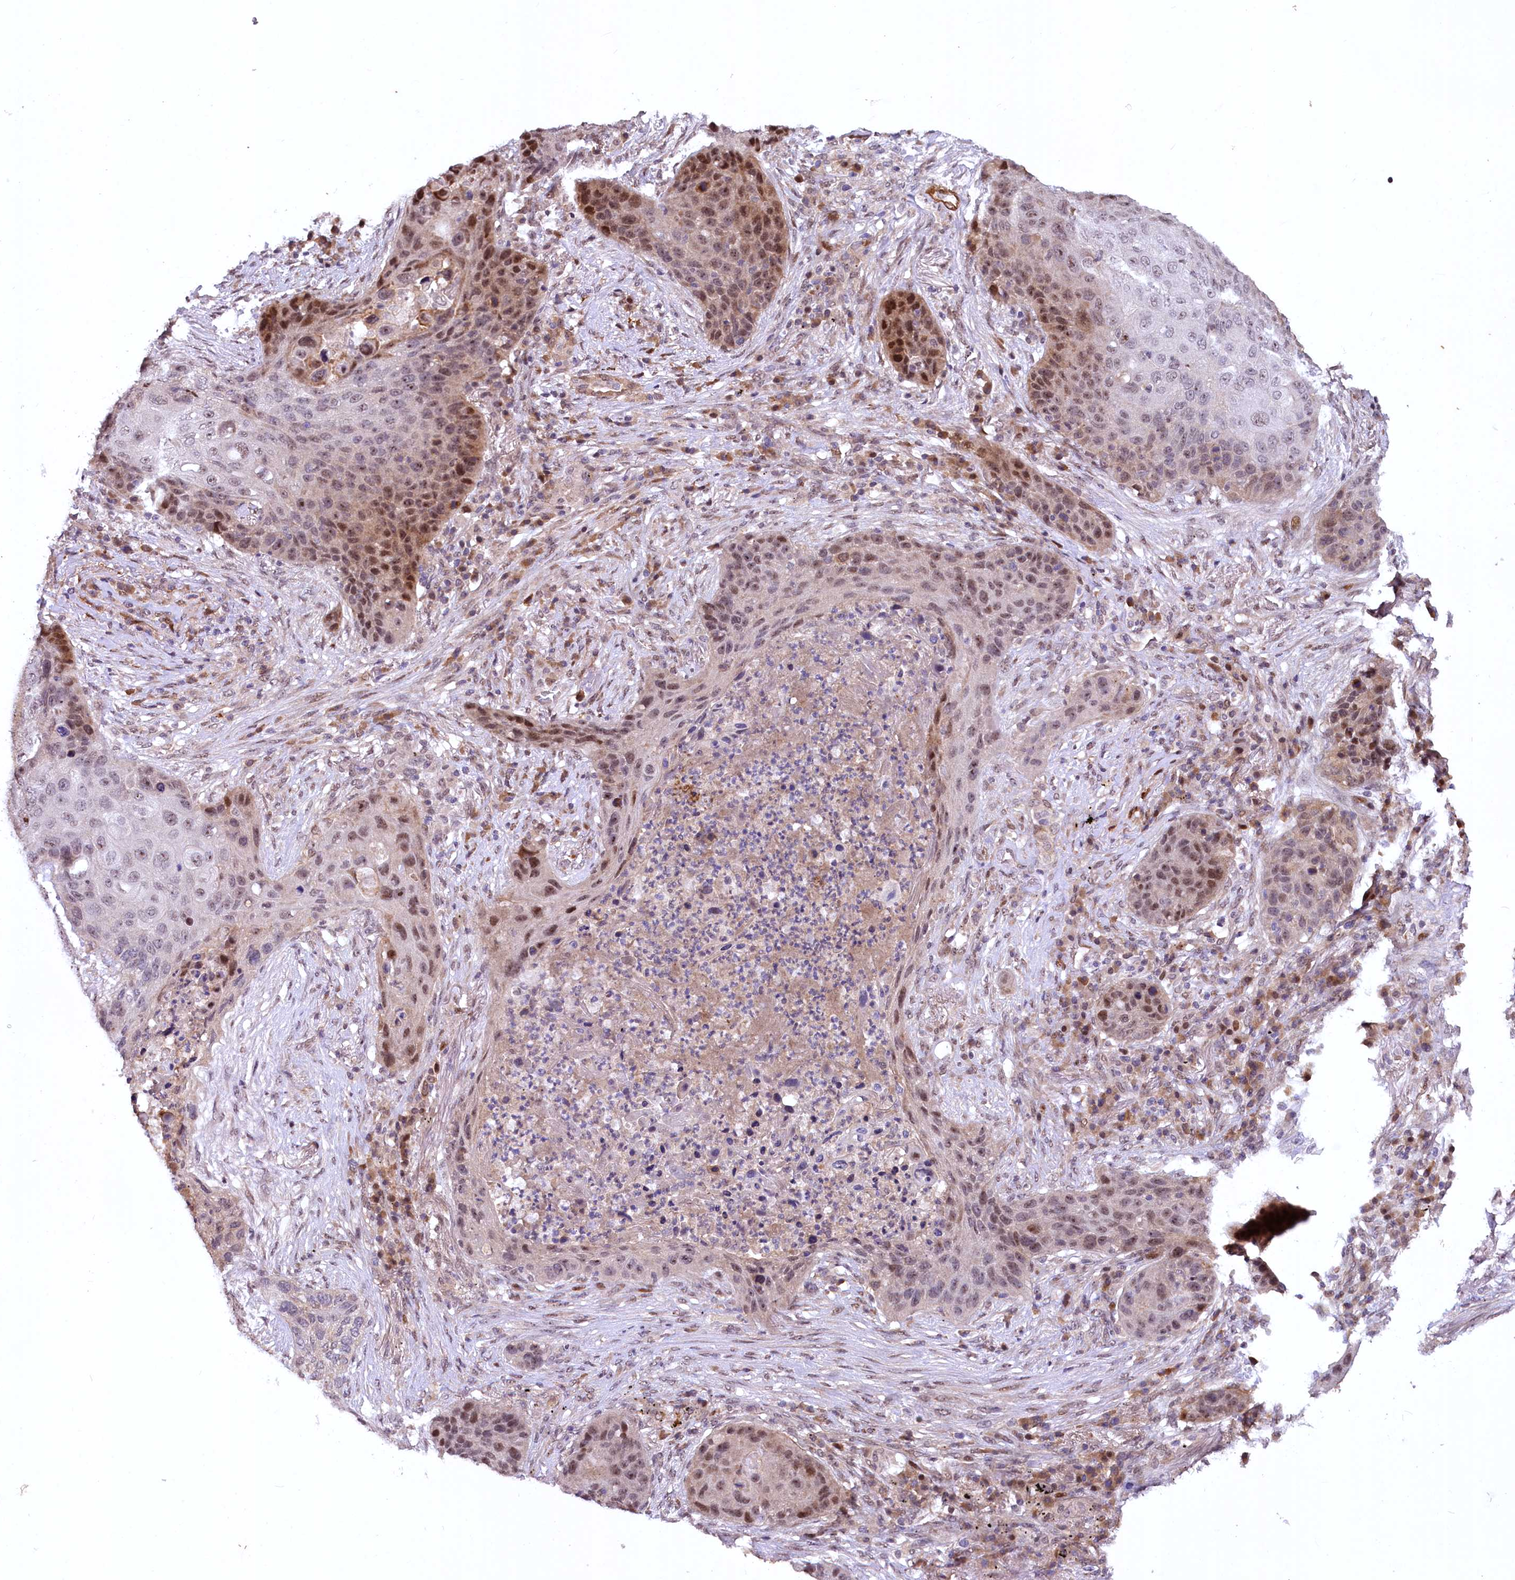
{"staining": {"intensity": "moderate", "quantity": "25%-75%", "location": "nuclear"}, "tissue": "lung cancer", "cell_type": "Tumor cells", "image_type": "cancer", "snomed": [{"axis": "morphology", "description": "Squamous cell carcinoma, NOS"}, {"axis": "topography", "description": "Lung"}], "caption": "Protein staining shows moderate nuclear expression in approximately 25%-75% of tumor cells in lung cancer (squamous cell carcinoma).", "gene": "N4BP2L1", "patient": {"sex": "female", "age": 63}}